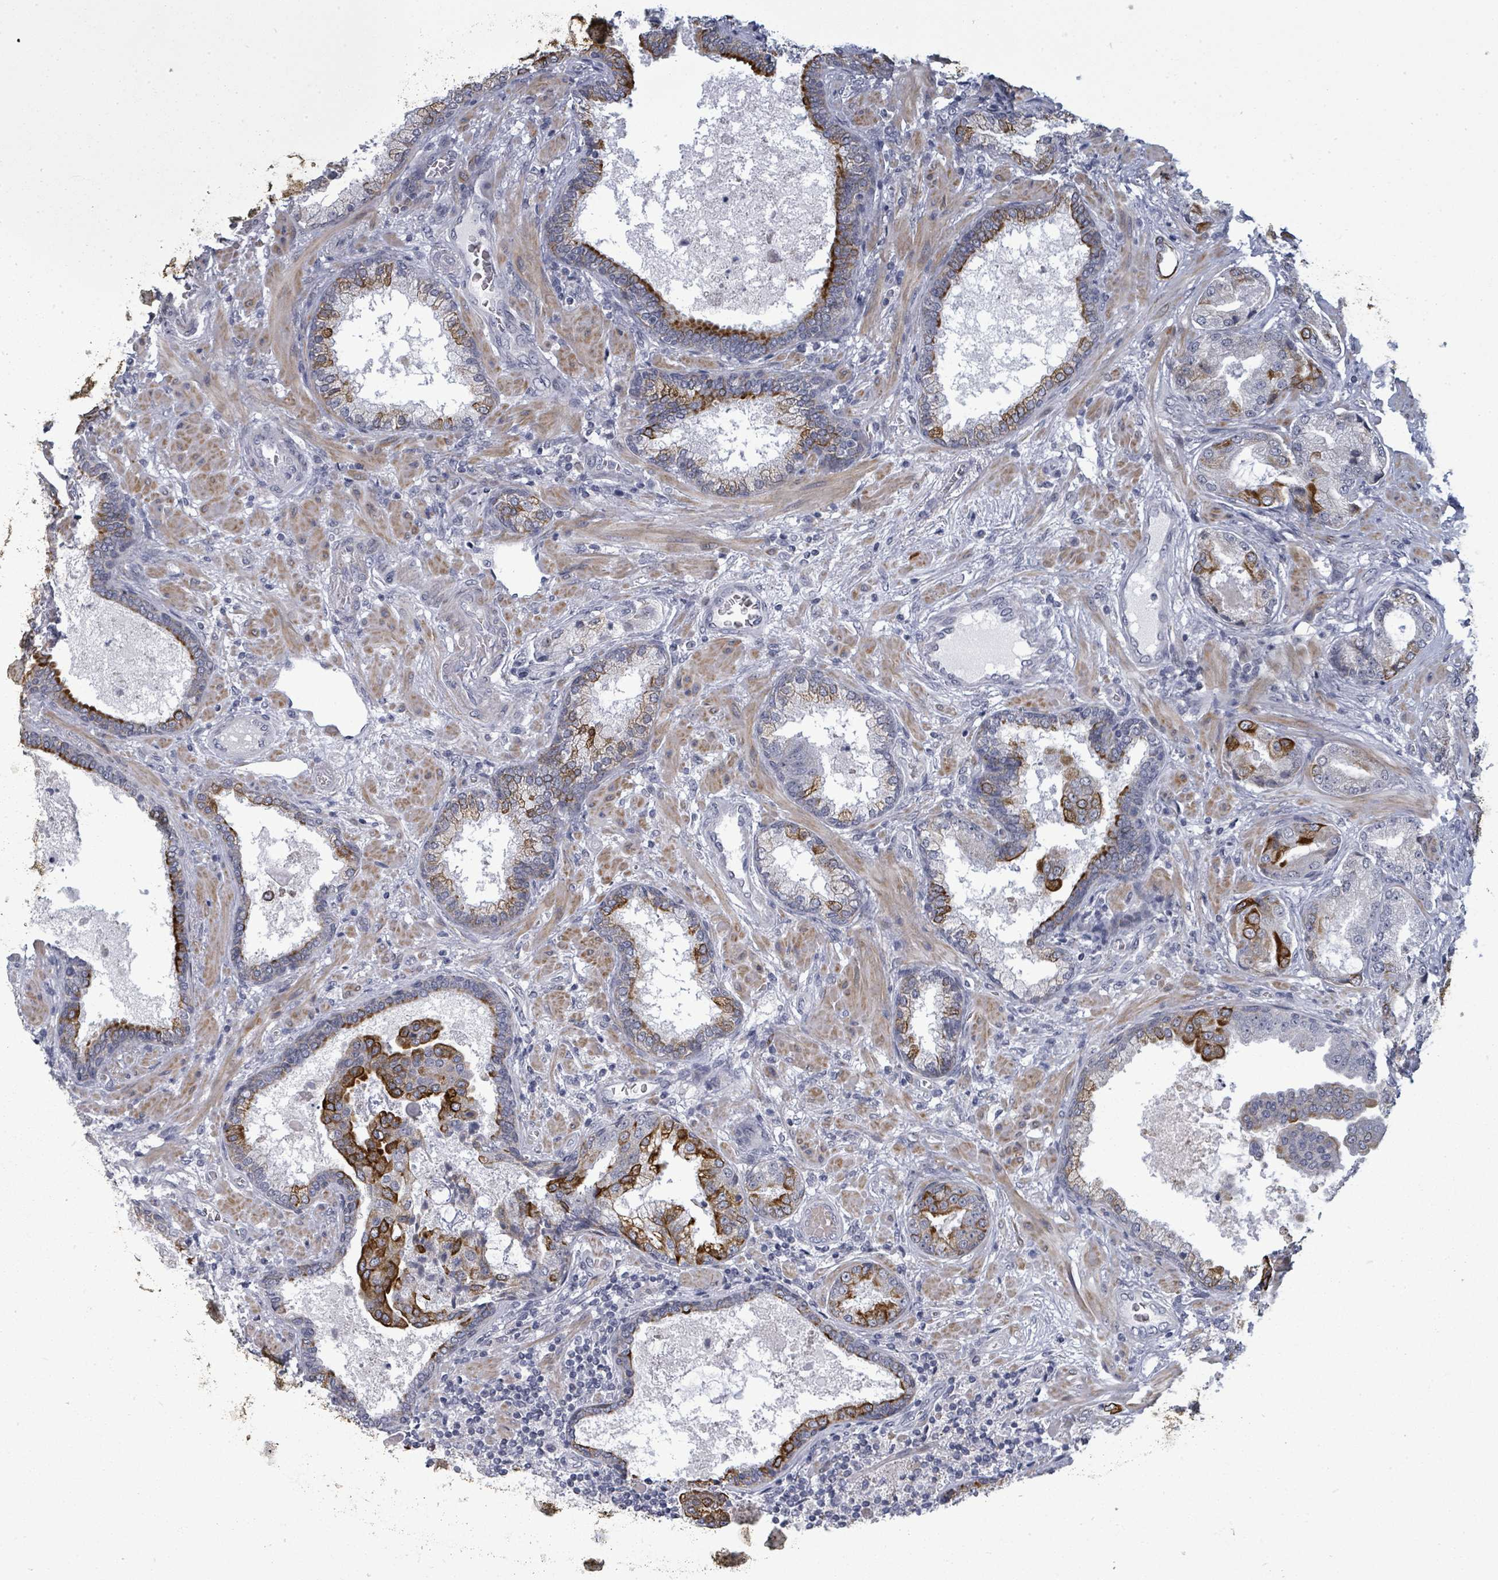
{"staining": {"intensity": "strong", "quantity": "<25%", "location": "cytoplasmic/membranous"}, "tissue": "prostate cancer", "cell_type": "Tumor cells", "image_type": "cancer", "snomed": [{"axis": "morphology", "description": "Adenocarcinoma, High grade"}, {"axis": "topography", "description": "Prostate"}], "caption": "Immunohistochemical staining of human prostate cancer displays medium levels of strong cytoplasmic/membranous protein staining in about <25% of tumor cells. (DAB (3,3'-diaminobenzidine) = brown stain, brightfield microscopy at high magnification).", "gene": "PTPN20", "patient": {"sex": "male", "age": 68}}